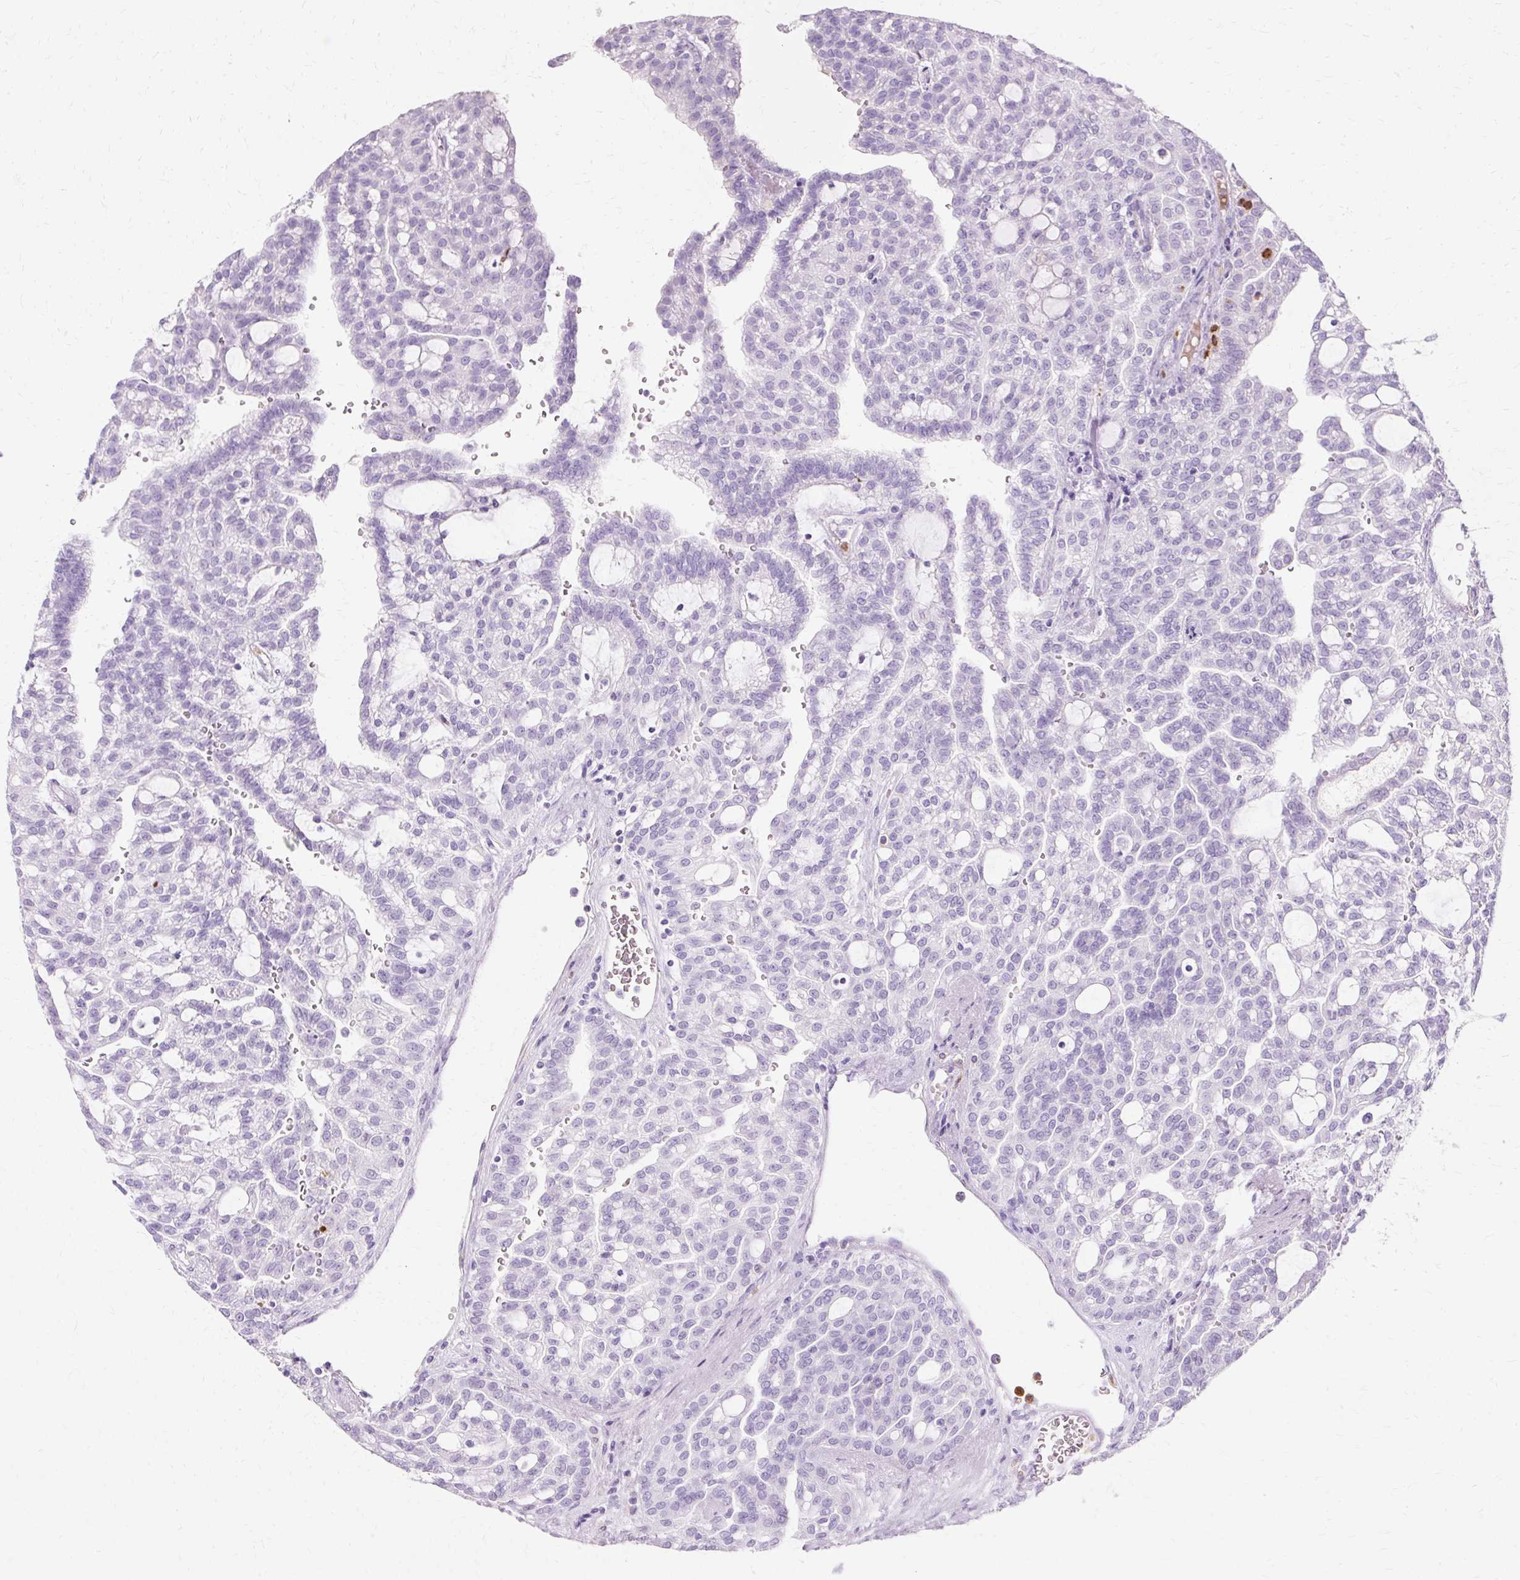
{"staining": {"intensity": "negative", "quantity": "none", "location": "none"}, "tissue": "renal cancer", "cell_type": "Tumor cells", "image_type": "cancer", "snomed": [{"axis": "morphology", "description": "Adenocarcinoma, NOS"}, {"axis": "topography", "description": "Kidney"}], "caption": "Renal cancer was stained to show a protein in brown. There is no significant expression in tumor cells.", "gene": "DEFA1", "patient": {"sex": "male", "age": 63}}